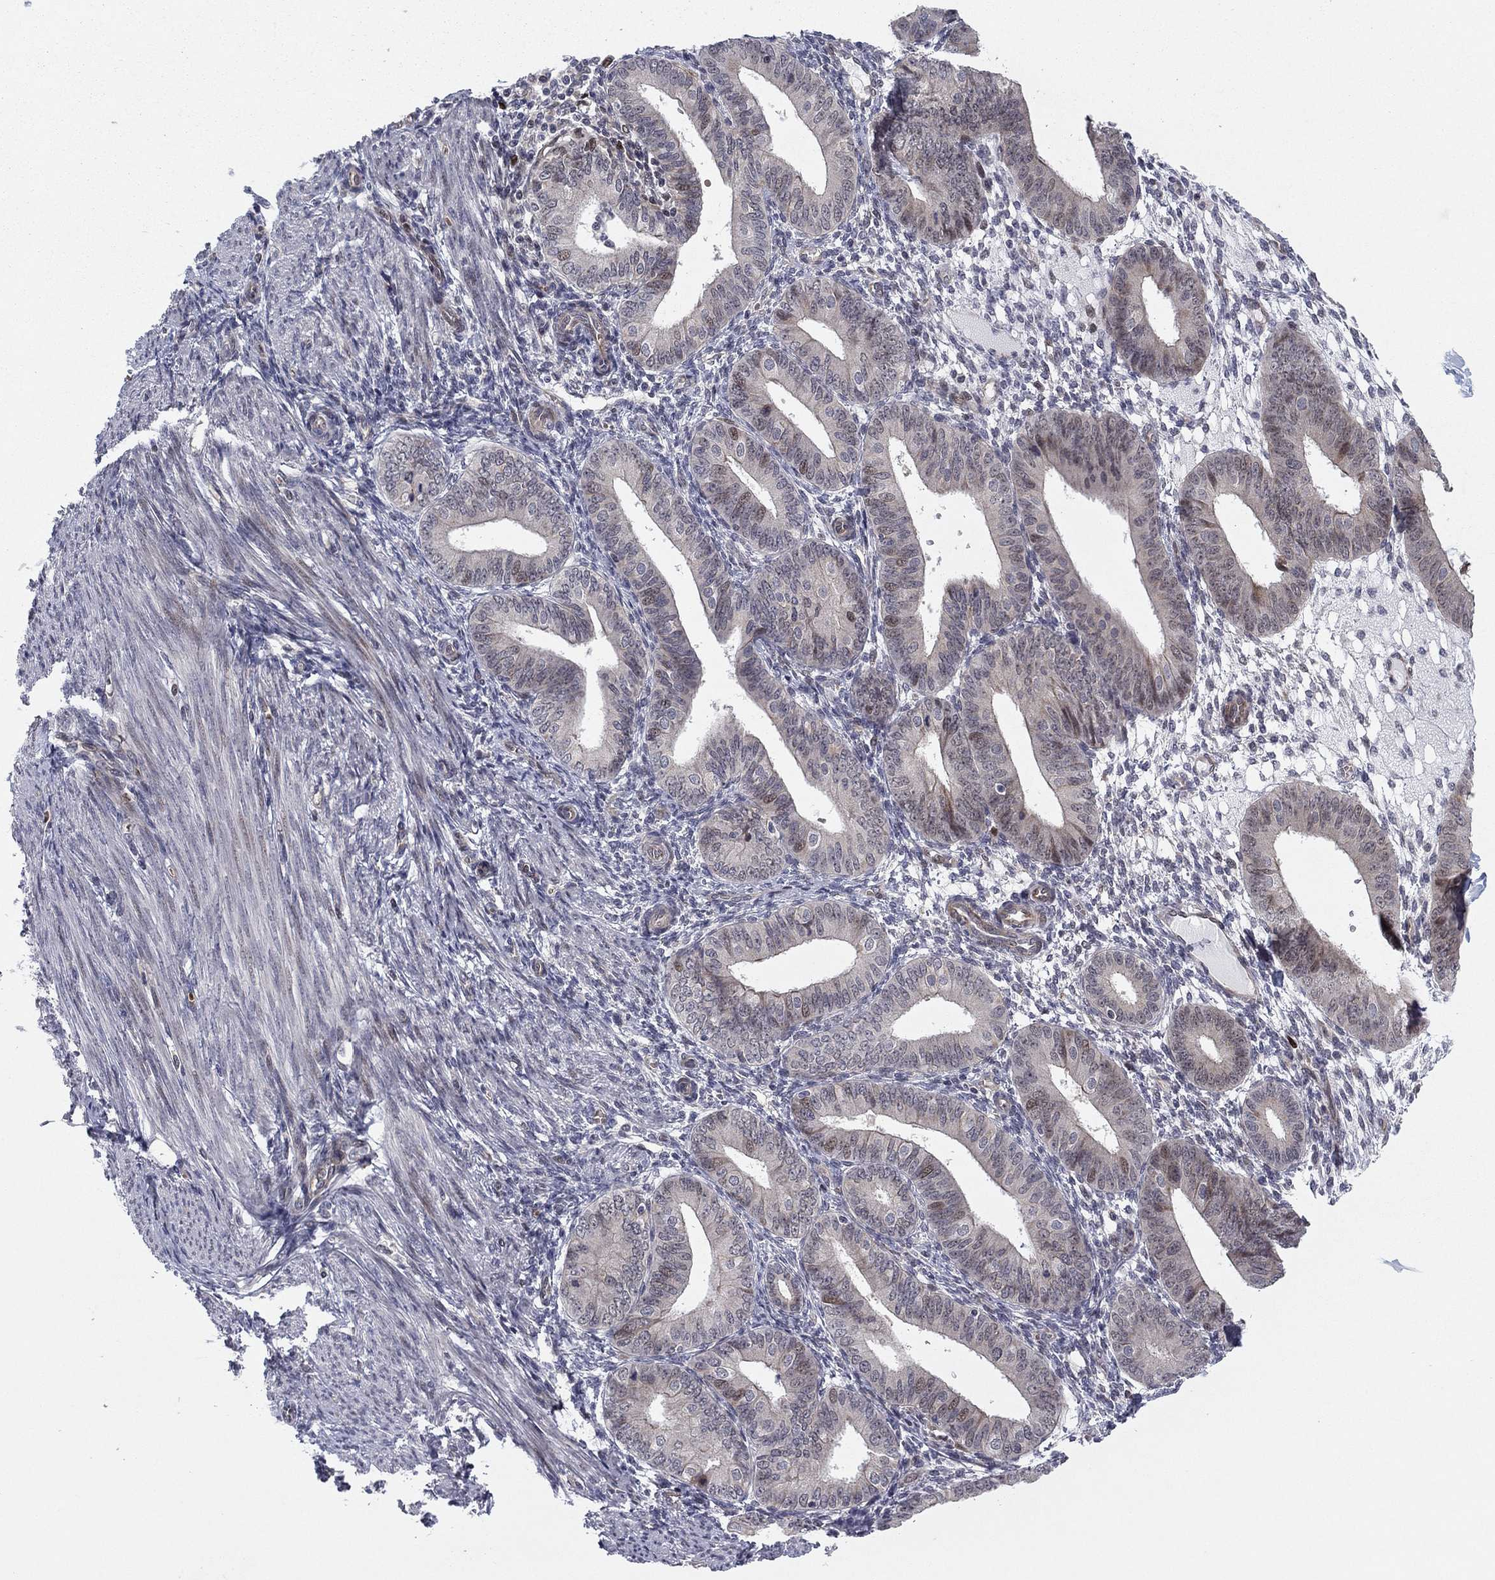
{"staining": {"intensity": "moderate", "quantity": "<25%", "location": "nuclear"}, "tissue": "endometrium", "cell_type": "Cells in endometrial stroma", "image_type": "normal", "snomed": [{"axis": "morphology", "description": "Normal tissue, NOS"}, {"axis": "topography", "description": "Endometrium"}], "caption": "DAB immunohistochemical staining of normal human endometrium reveals moderate nuclear protein positivity in approximately <25% of cells in endometrial stroma.", "gene": "BCL11A", "patient": {"sex": "female", "age": 39}}